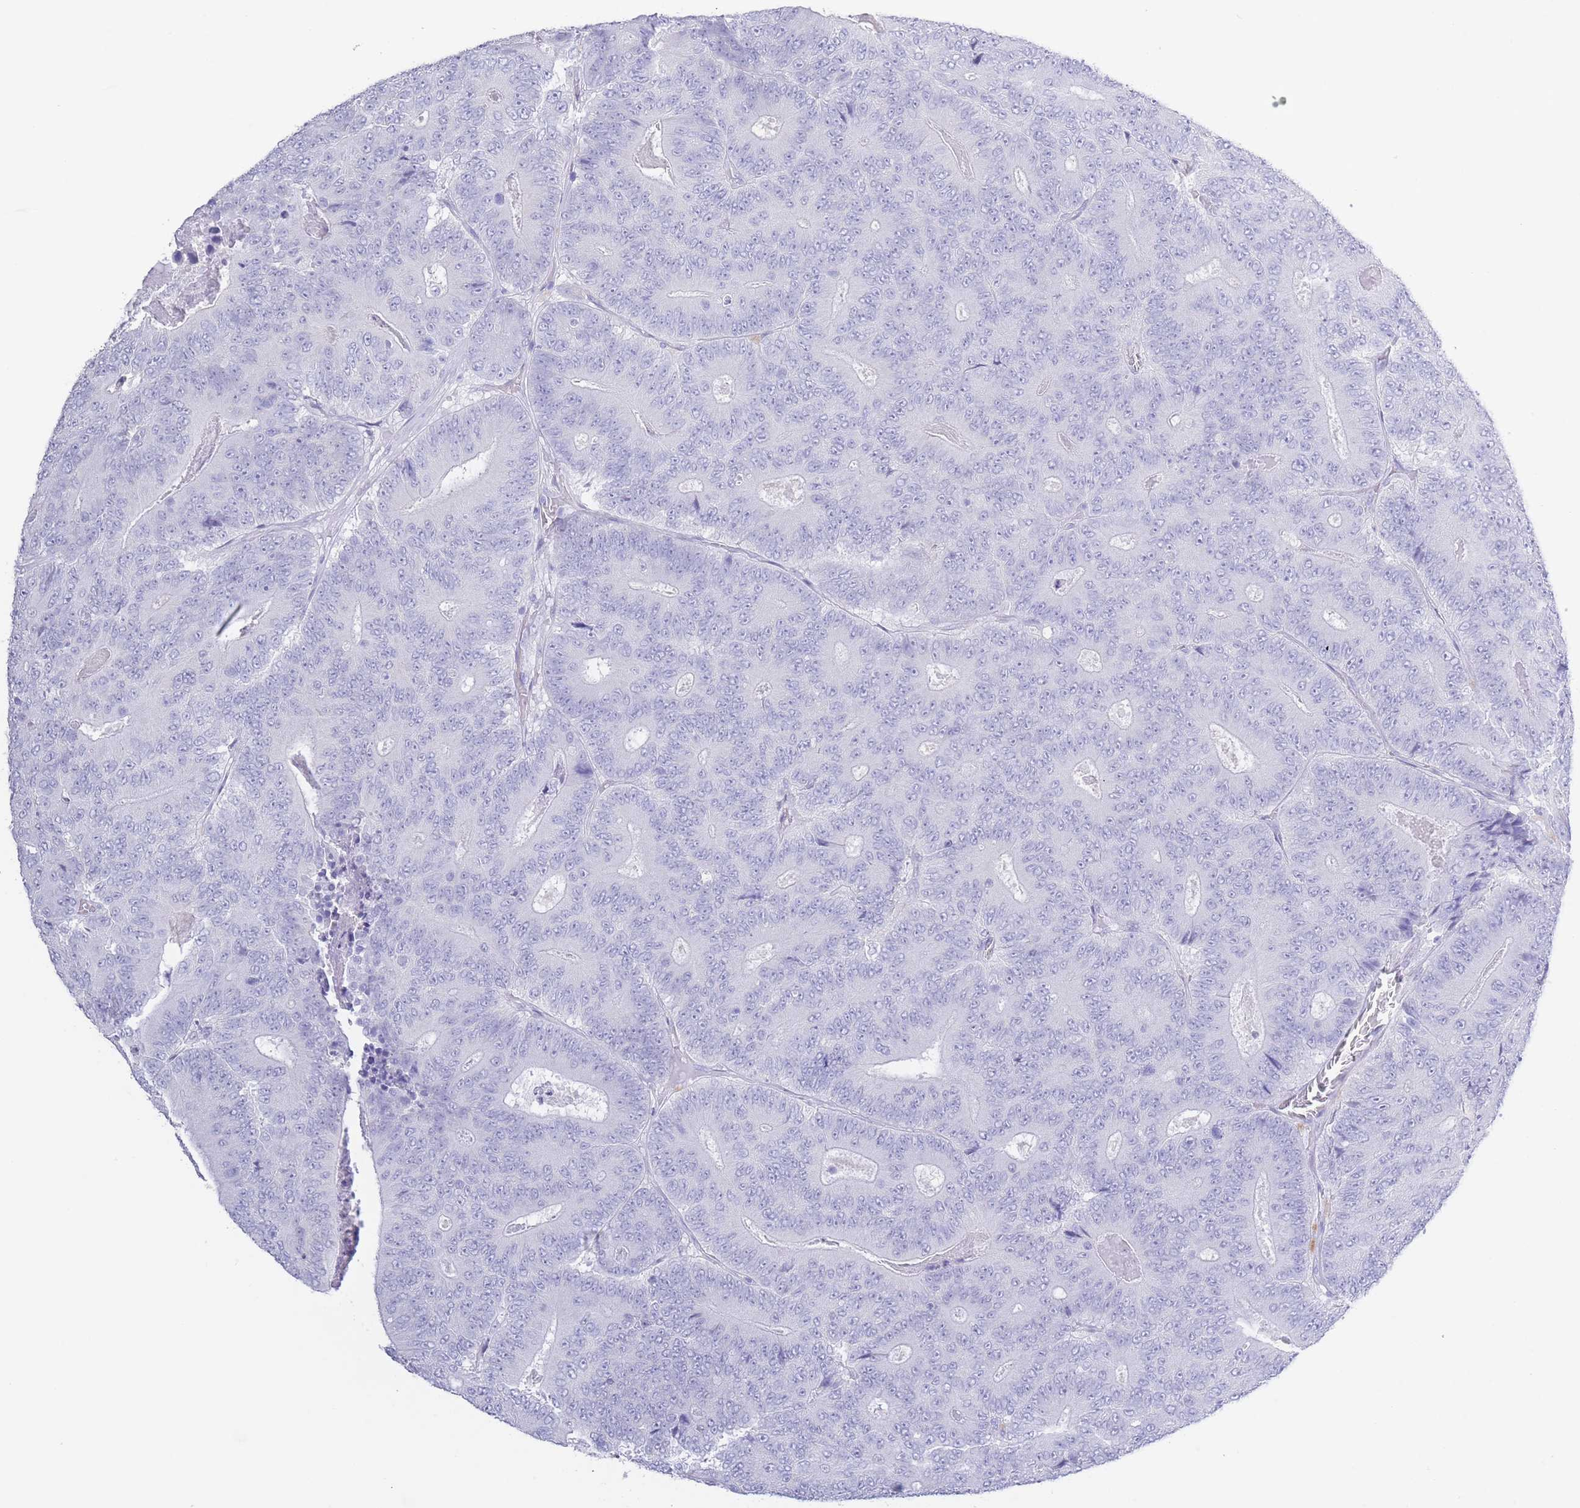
{"staining": {"intensity": "negative", "quantity": "none", "location": "none"}, "tissue": "colorectal cancer", "cell_type": "Tumor cells", "image_type": "cancer", "snomed": [{"axis": "morphology", "description": "Adenocarcinoma, NOS"}, {"axis": "topography", "description": "Colon"}], "caption": "Human colorectal adenocarcinoma stained for a protein using immunohistochemistry (IHC) shows no positivity in tumor cells.", "gene": "PKLR", "patient": {"sex": "male", "age": 83}}